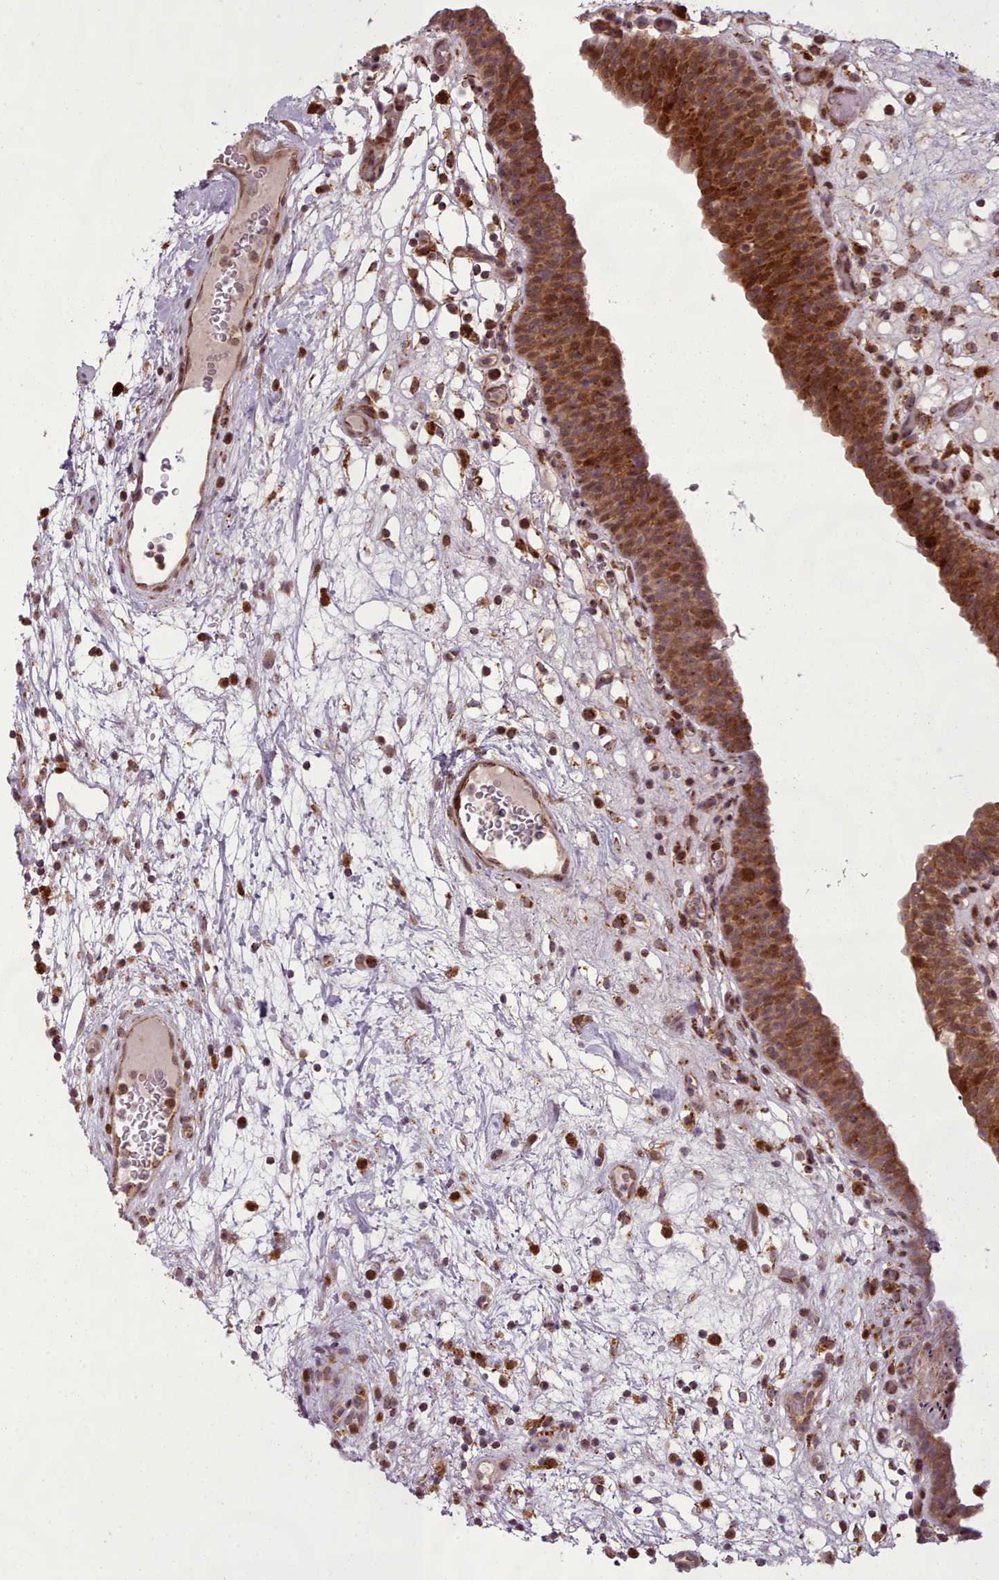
{"staining": {"intensity": "strong", "quantity": ">75%", "location": "cytoplasmic/membranous,nuclear"}, "tissue": "urinary bladder", "cell_type": "Urothelial cells", "image_type": "normal", "snomed": [{"axis": "morphology", "description": "Normal tissue, NOS"}, {"axis": "topography", "description": "Urinary bladder"}], "caption": "High-magnification brightfield microscopy of unremarkable urinary bladder stained with DAB (brown) and counterstained with hematoxylin (blue). urothelial cells exhibit strong cytoplasmic/membranous,nuclear positivity is present in approximately>75% of cells. (IHC, brightfield microscopy, high magnification).", "gene": "LGALS9B", "patient": {"sex": "male", "age": 71}}